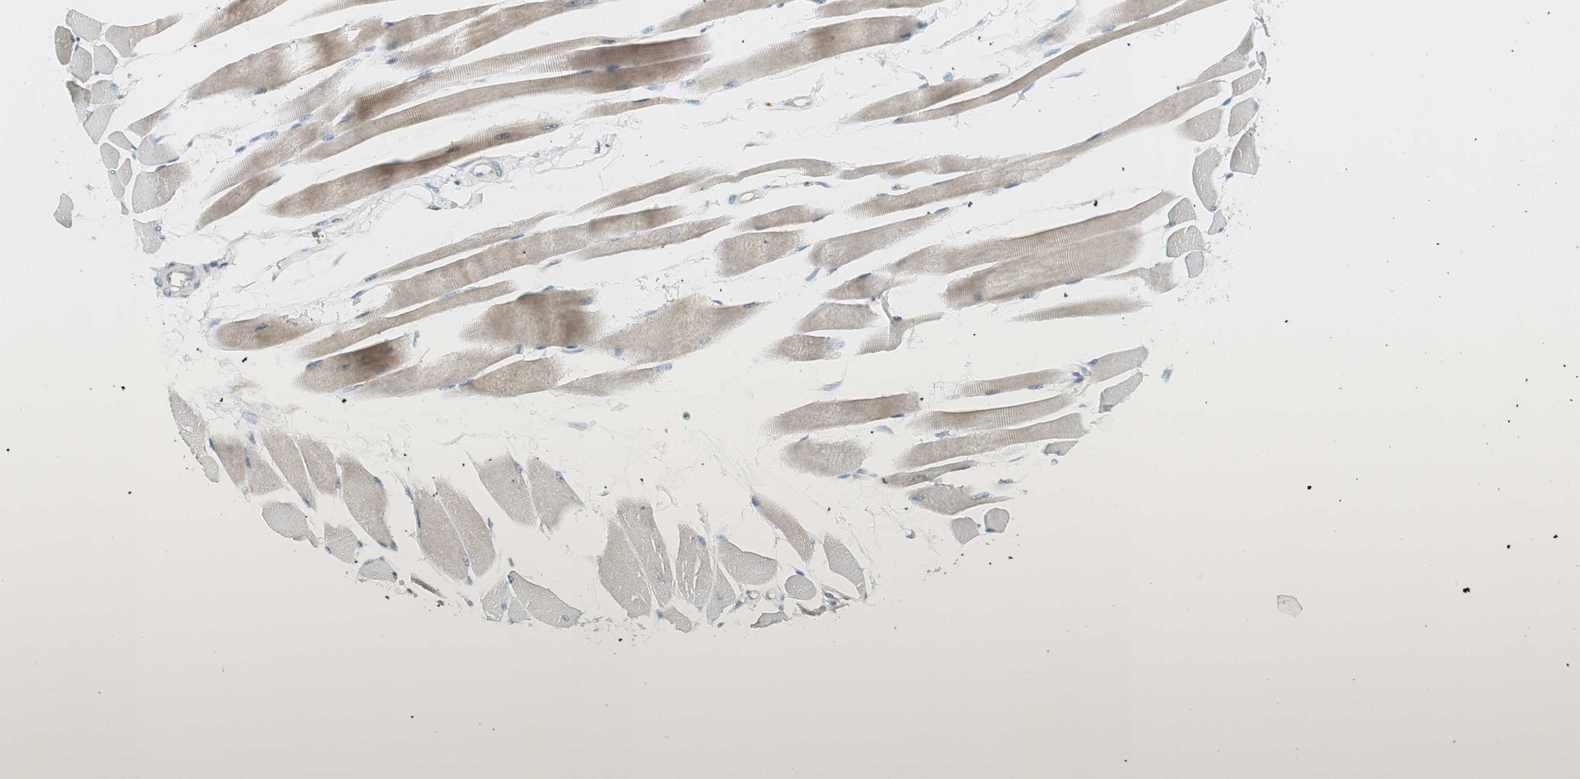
{"staining": {"intensity": "weak", "quantity": "25%-75%", "location": "cytoplasmic/membranous"}, "tissue": "skeletal muscle", "cell_type": "Myocytes", "image_type": "normal", "snomed": [{"axis": "morphology", "description": "Normal tissue, NOS"}, {"axis": "topography", "description": "Skeletal muscle"}, {"axis": "topography", "description": "Peripheral nerve tissue"}], "caption": "An immunohistochemistry (IHC) histopathology image of benign tissue is shown. Protein staining in brown labels weak cytoplasmic/membranous positivity in skeletal muscle within myocytes.", "gene": "STON1", "patient": {"sex": "female", "age": 84}}